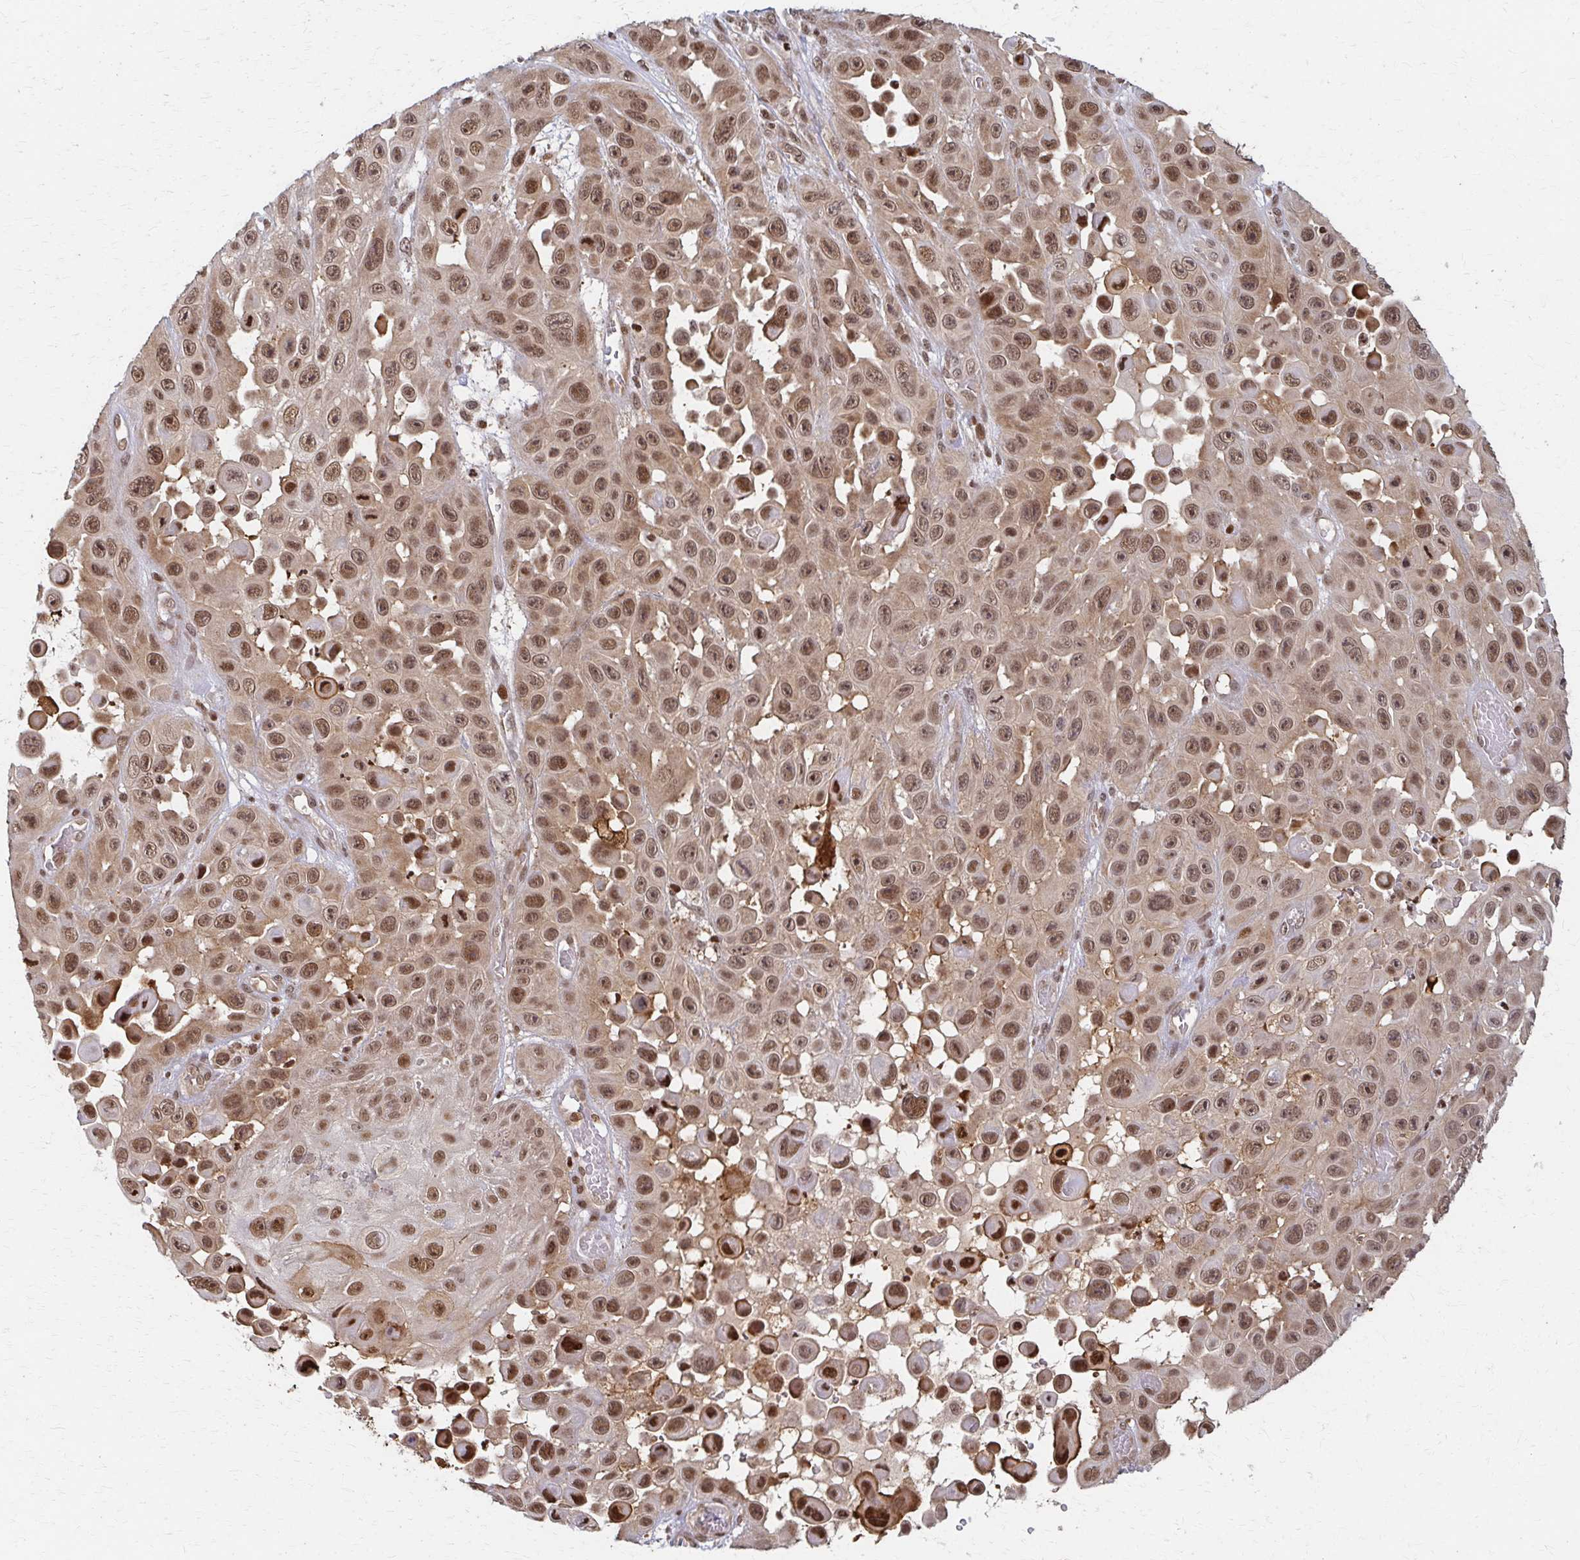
{"staining": {"intensity": "moderate", "quantity": ">75%", "location": "nuclear"}, "tissue": "skin cancer", "cell_type": "Tumor cells", "image_type": "cancer", "snomed": [{"axis": "morphology", "description": "Squamous cell carcinoma, NOS"}, {"axis": "topography", "description": "Skin"}], "caption": "Immunohistochemical staining of squamous cell carcinoma (skin) exhibits medium levels of moderate nuclear staining in about >75% of tumor cells.", "gene": "PSMD7", "patient": {"sex": "male", "age": 81}}